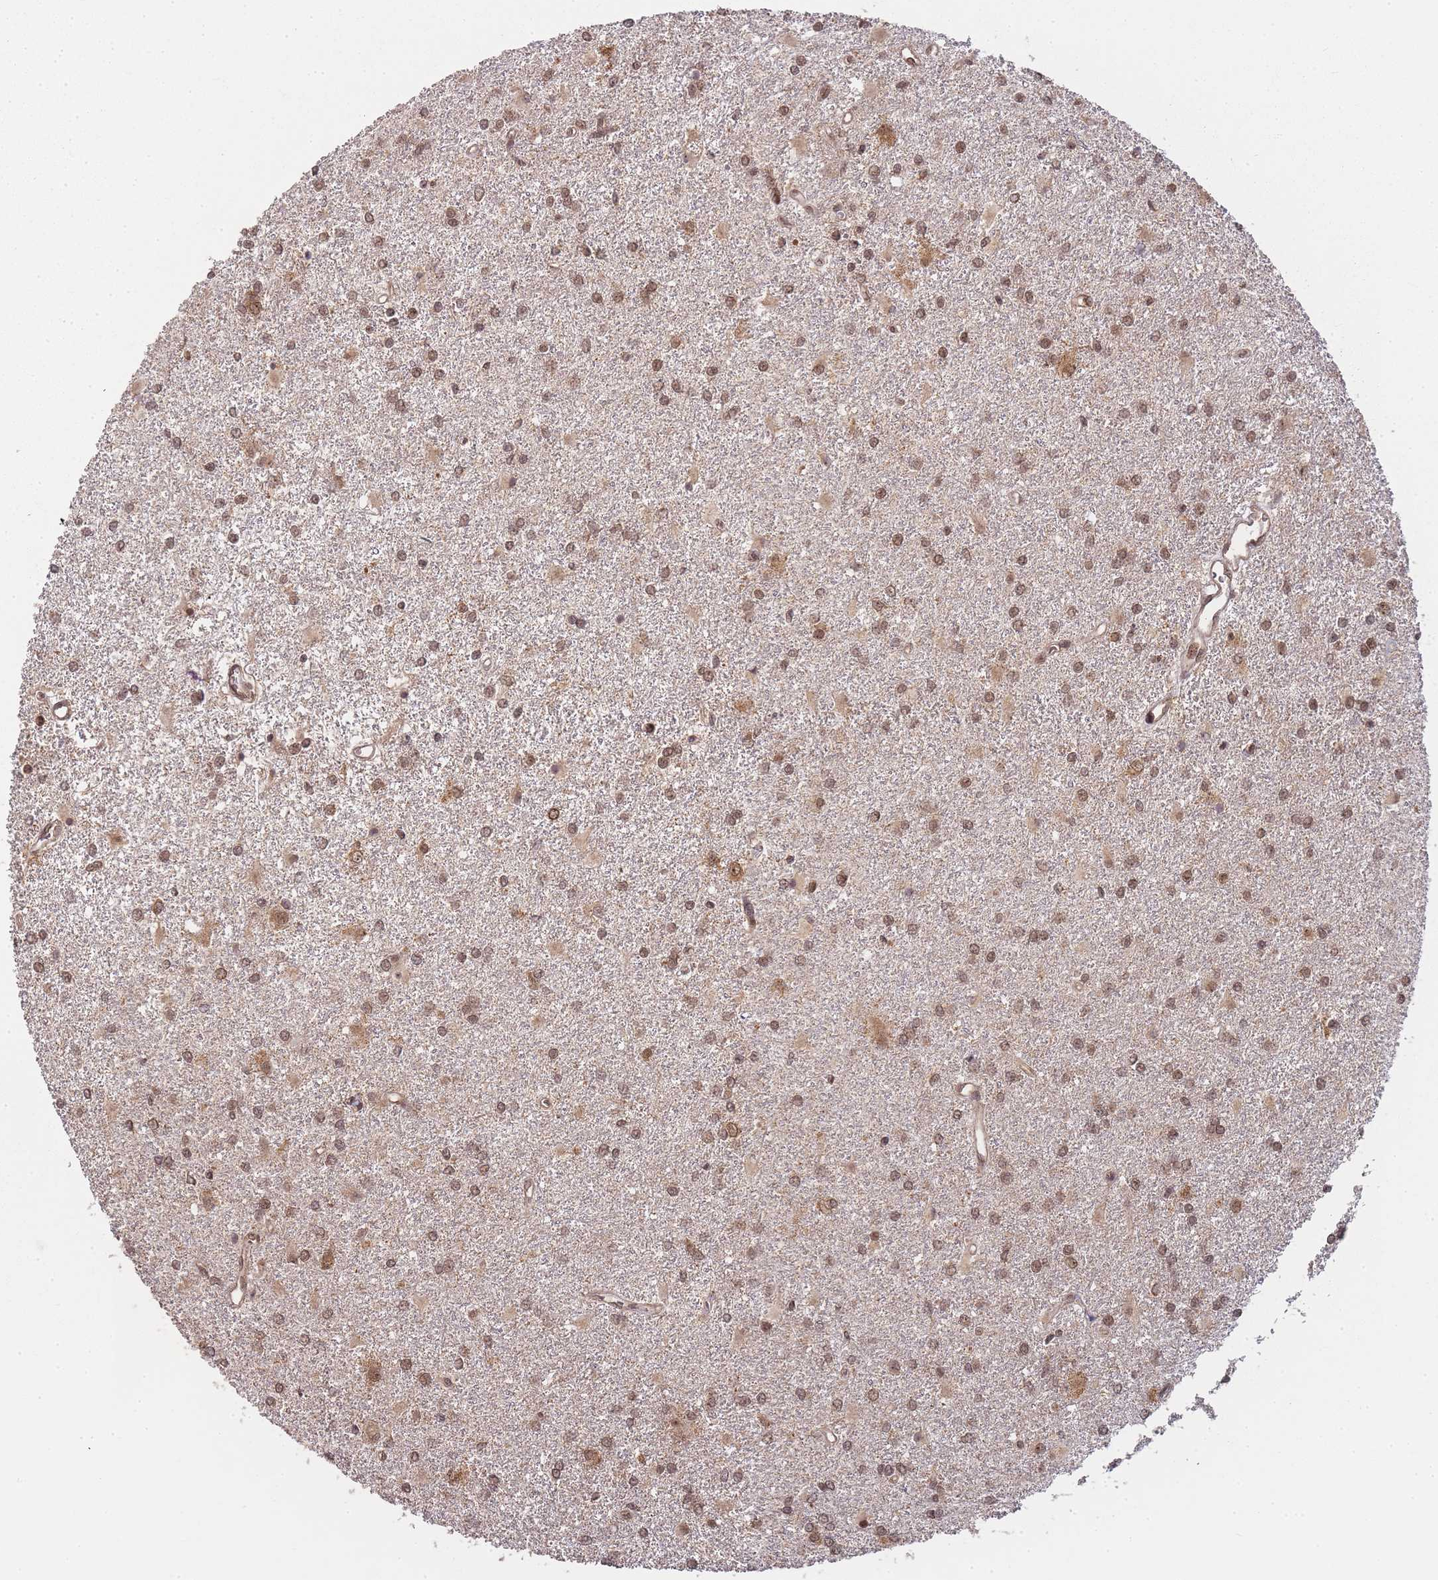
{"staining": {"intensity": "moderate", "quantity": ">75%", "location": "nuclear"}, "tissue": "glioma", "cell_type": "Tumor cells", "image_type": "cancer", "snomed": [{"axis": "morphology", "description": "Glioma, malignant, High grade"}, {"axis": "topography", "description": "Brain"}], "caption": "A micrograph showing moderate nuclear staining in about >75% of tumor cells in malignant glioma (high-grade), as visualized by brown immunohistochemical staining.", "gene": "ZNF497", "patient": {"sex": "female", "age": 50}}